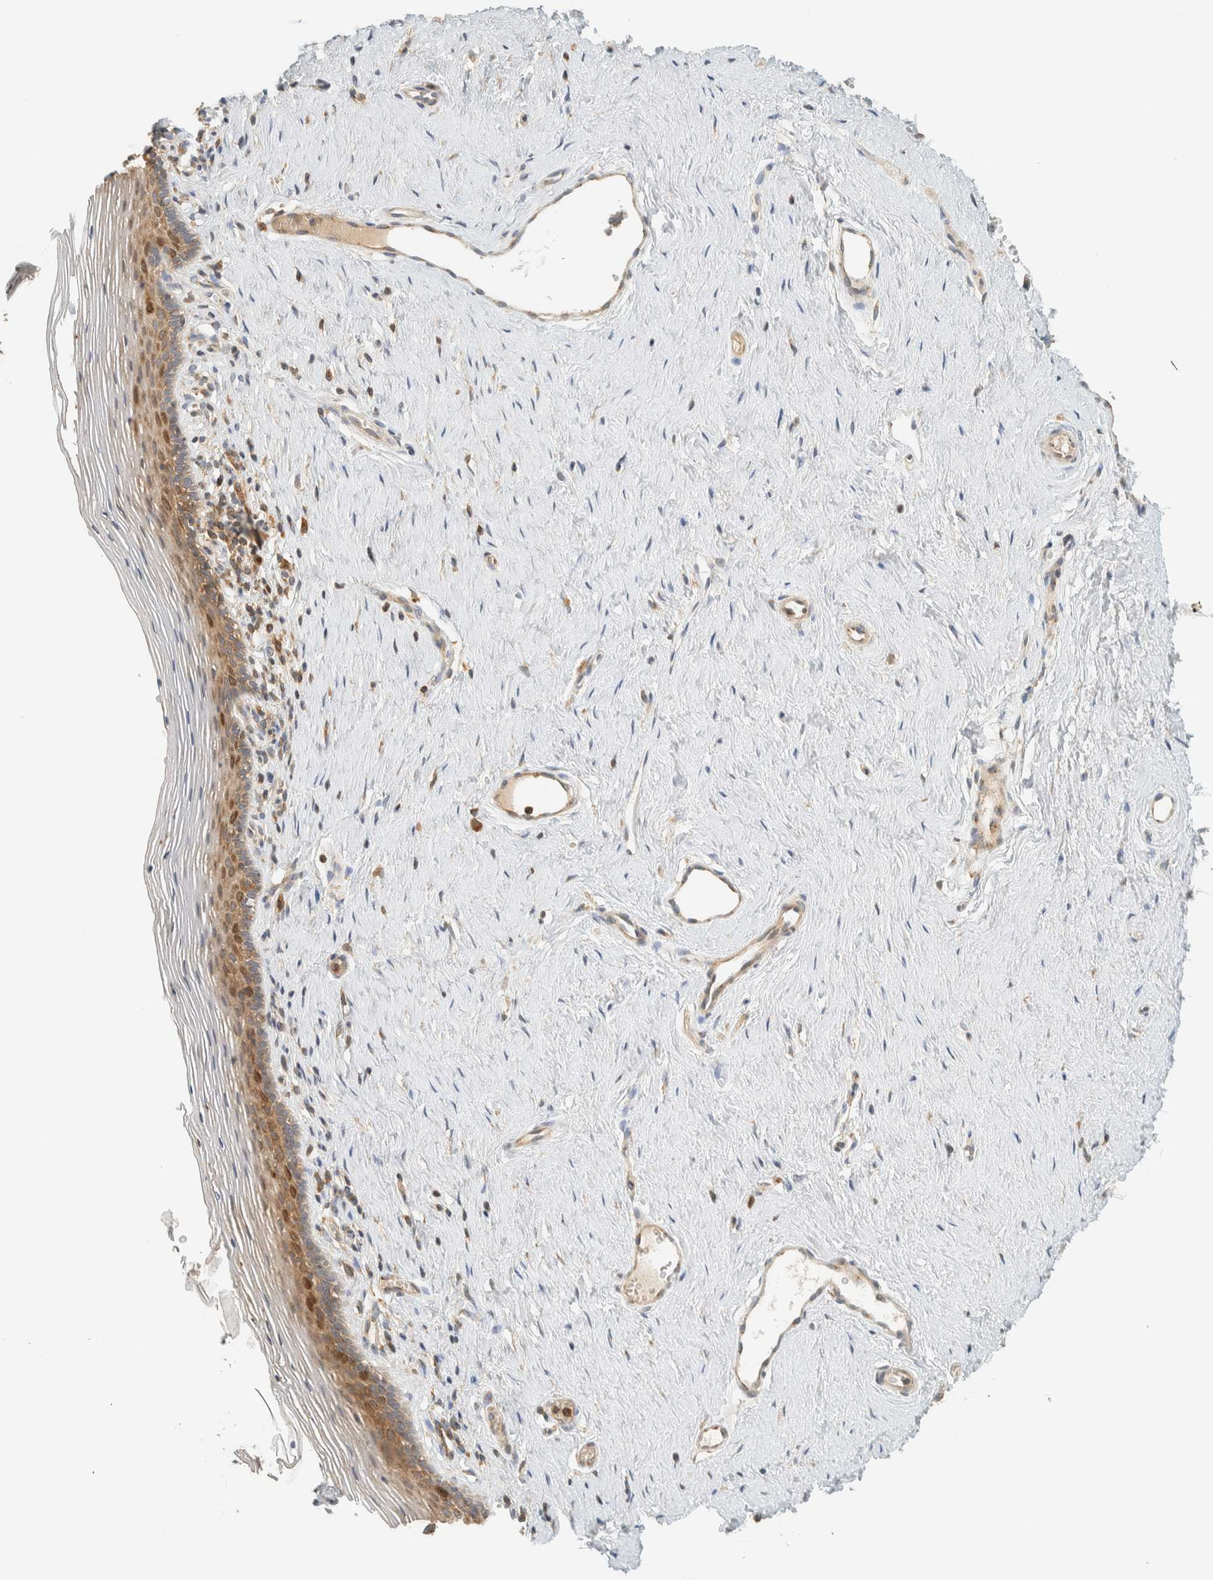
{"staining": {"intensity": "moderate", "quantity": "25%-75%", "location": "cytoplasmic/membranous"}, "tissue": "vagina", "cell_type": "Squamous epithelial cells", "image_type": "normal", "snomed": [{"axis": "morphology", "description": "Normal tissue, NOS"}, {"axis": "topography", "description": "Vagina"}], "caption": "The micrograph reveals immunohistochemical staining of unremarkable vagina. There is moderate cytoplasmic/membranous expression is present in approximately 25%-75% of squamous epithelial cells.", "gene": "ARFGEF1", "patient": {"sex": "female", "age": 32}}